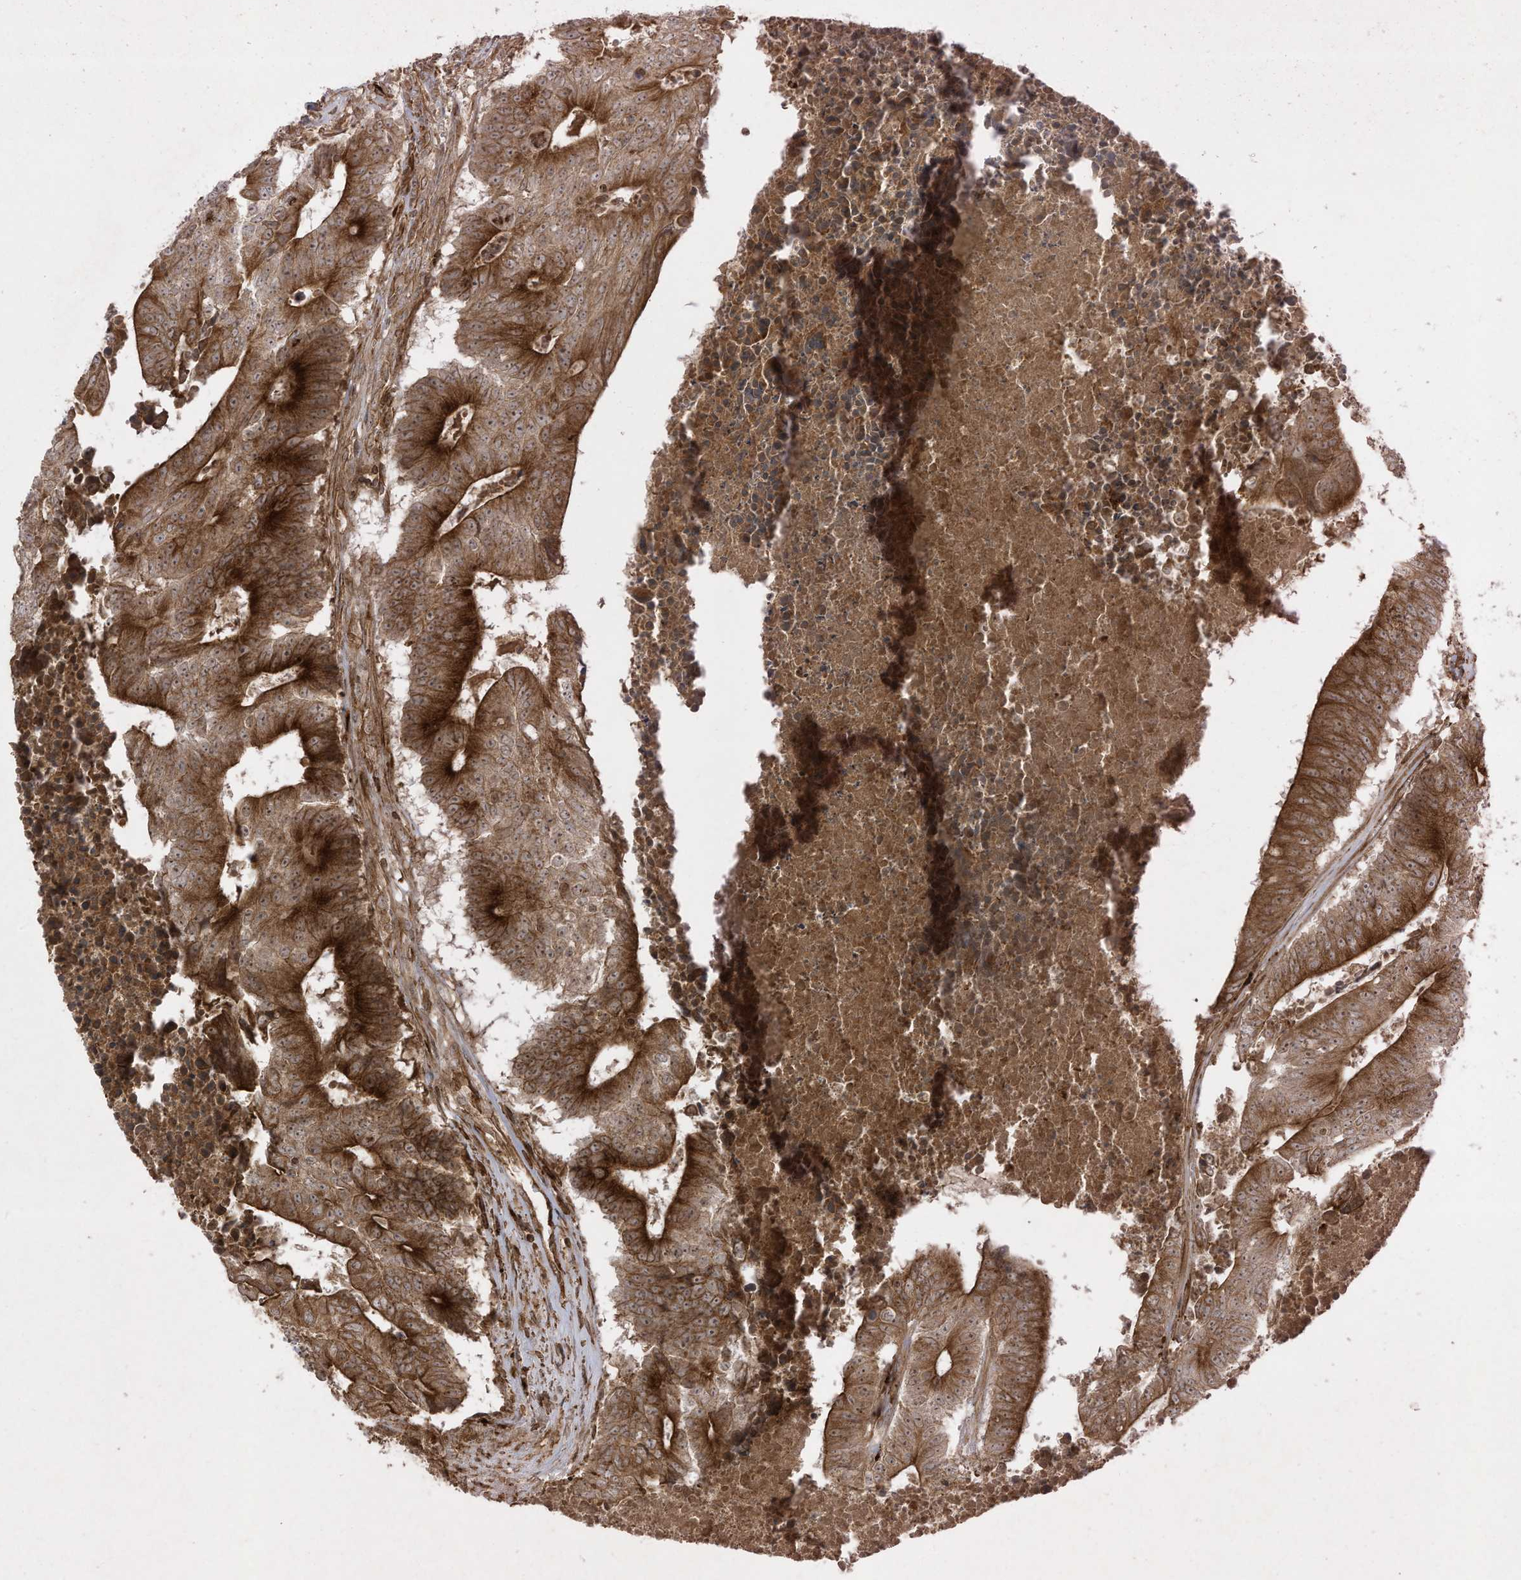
{"staining": {"intensity": "strong", "quantity": ">75%", "location": "cytoplasmic/membranous"}, "tissue": "colorectal cancer", "cell_type": "Tumor cells", "image_type": "cancer", "snomed": [{"axis": "morphology", "description": "Adenocarcinoma, NOS"}, {"axis": "topography", "description": "Colon"}], "caption": "IHC image of human colorectal cancer stained for a protein (brown), which displays high levels of strong cytoplasmic/membranous expression in about >75% of tumor cells.", "gene": "DDIT4", "patient": {"sex": "male", "age": 87}}